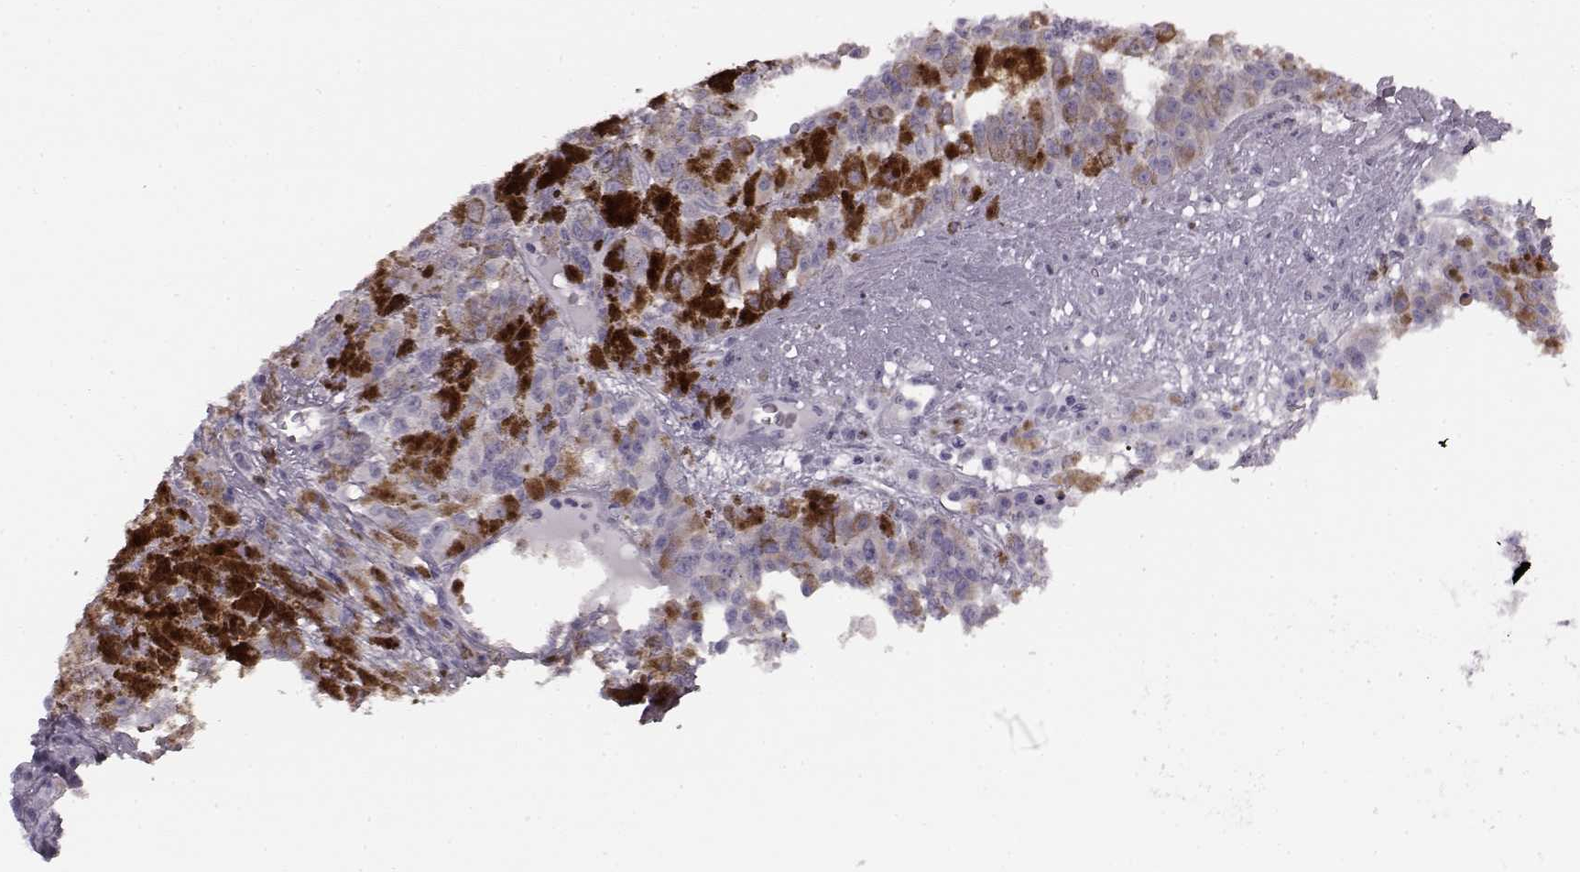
{"staining": {"intensity": "negative", "quantity": "none", "location": "none"}, "tissue": "melanoma", "cell_type": "Tumor cells", "image_type": "cancer", "snomed": [{"axis": "morphology", "description": "Malignant melanoma, NOS"}, {"axis": "topography", "description": "Skin"}], "caption": "This micrograph is of melanoma stained with IHC to label a protein in brown with the nuclei are counter-stained blue. There is no expression in tumor cells. (DAB (3,3'-diaminobenzidine) immunohistochemistry, high magnification).", "gene": "JSRP1", "patient": {"sex": "female", "age": 58}}